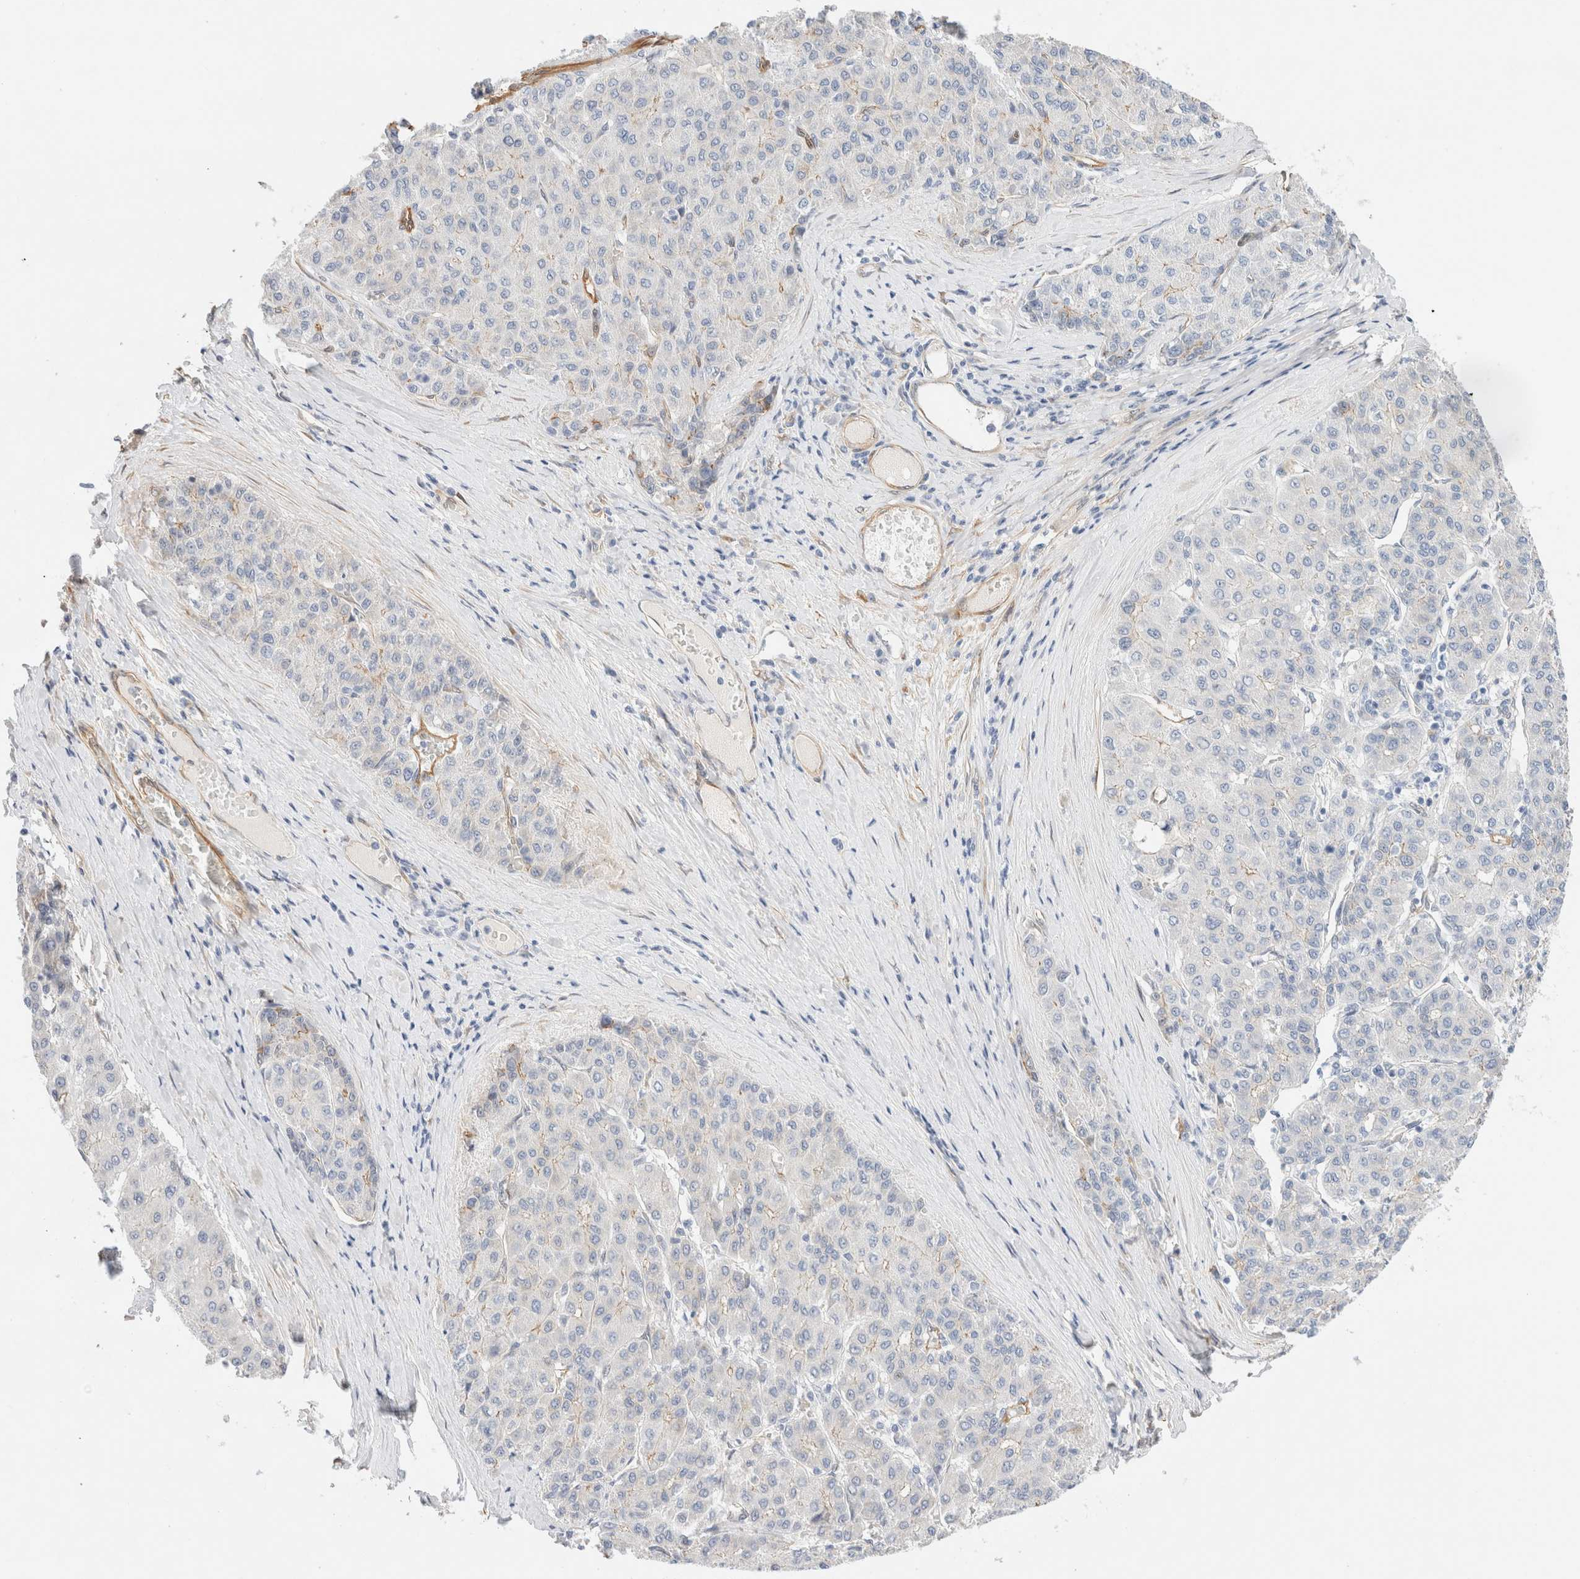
{"staining": {"intensity": "negative", "quantity": "none", "location": "none"}, "tissue": "liver cancer", "cell_type": "Tumor cells", "image_type": "cancer", "snomed": [{"axis": "morphology", "description": "Carcinoma, Hepatocellular, NOS"}, {"axis": "topography", "description": "Liver"}], "caption": "The immunohistochemistry image has no significant positivity in tumor cells of hepatocellular carcinoma (liver) tissue.", "gene": "LMCD1", "patient": {"sex": "male", "age": 65}}